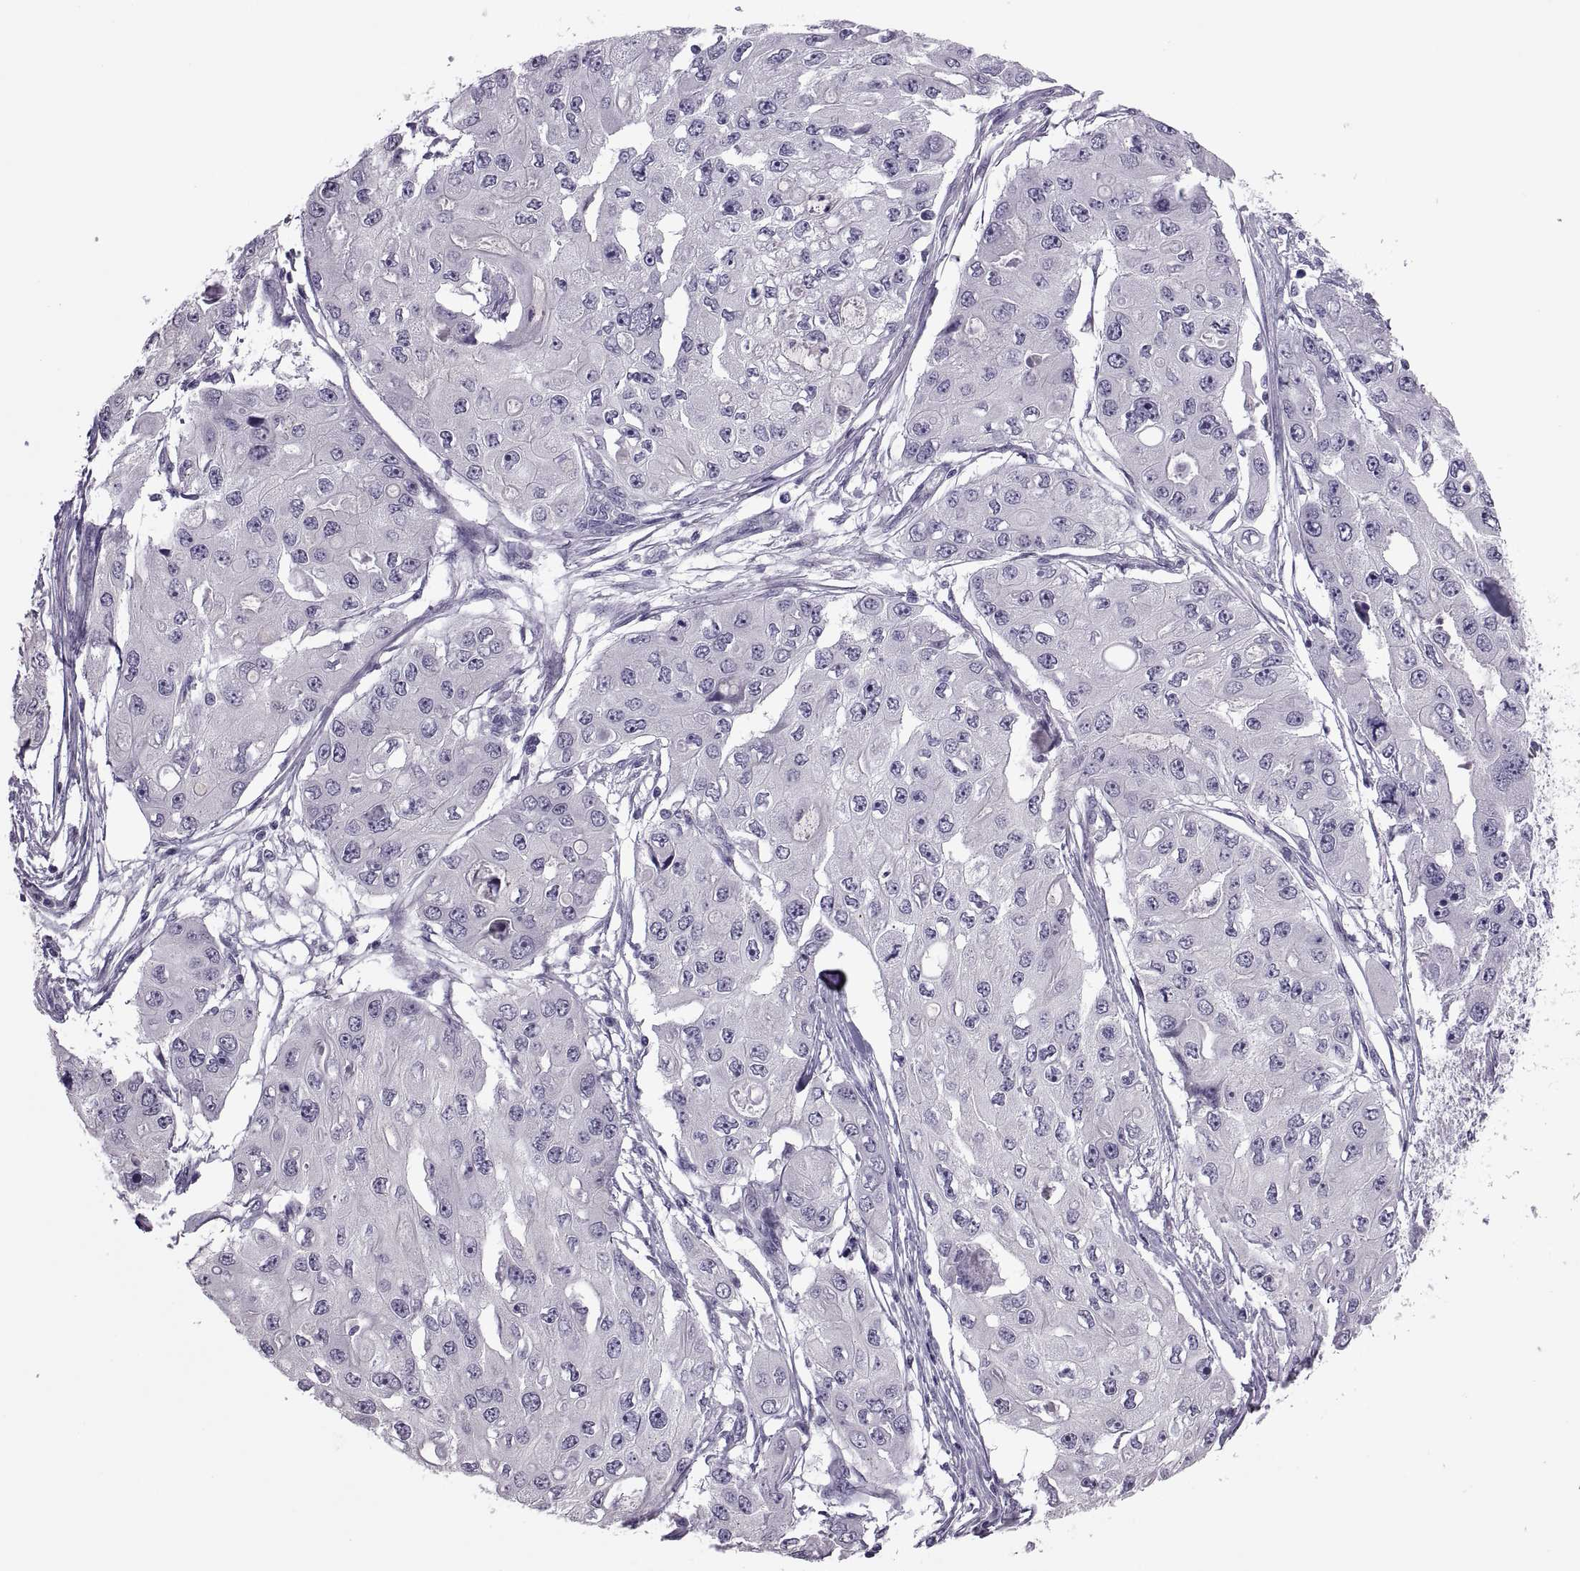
{"staining": {"intensity": "negative", "quantity": "none", "location": "none"}, "tissue": "ovarian cancer", "cell_type": "Tumor cells", "image_type": "cancer", "snomed": [{"axis": "morphology", "description": "Cystadenocarcinoma, serous, NOS"}, {"axis": "topography", "description": "Ovary"}], "caption": "DAB (3,3'-diaminobenzidine) immunohistochemical staining of human ovarian cancer displays no significant expression in tumor cells.", "gene": "ODF3", "patient": {"sex": "female", "age": 56}}